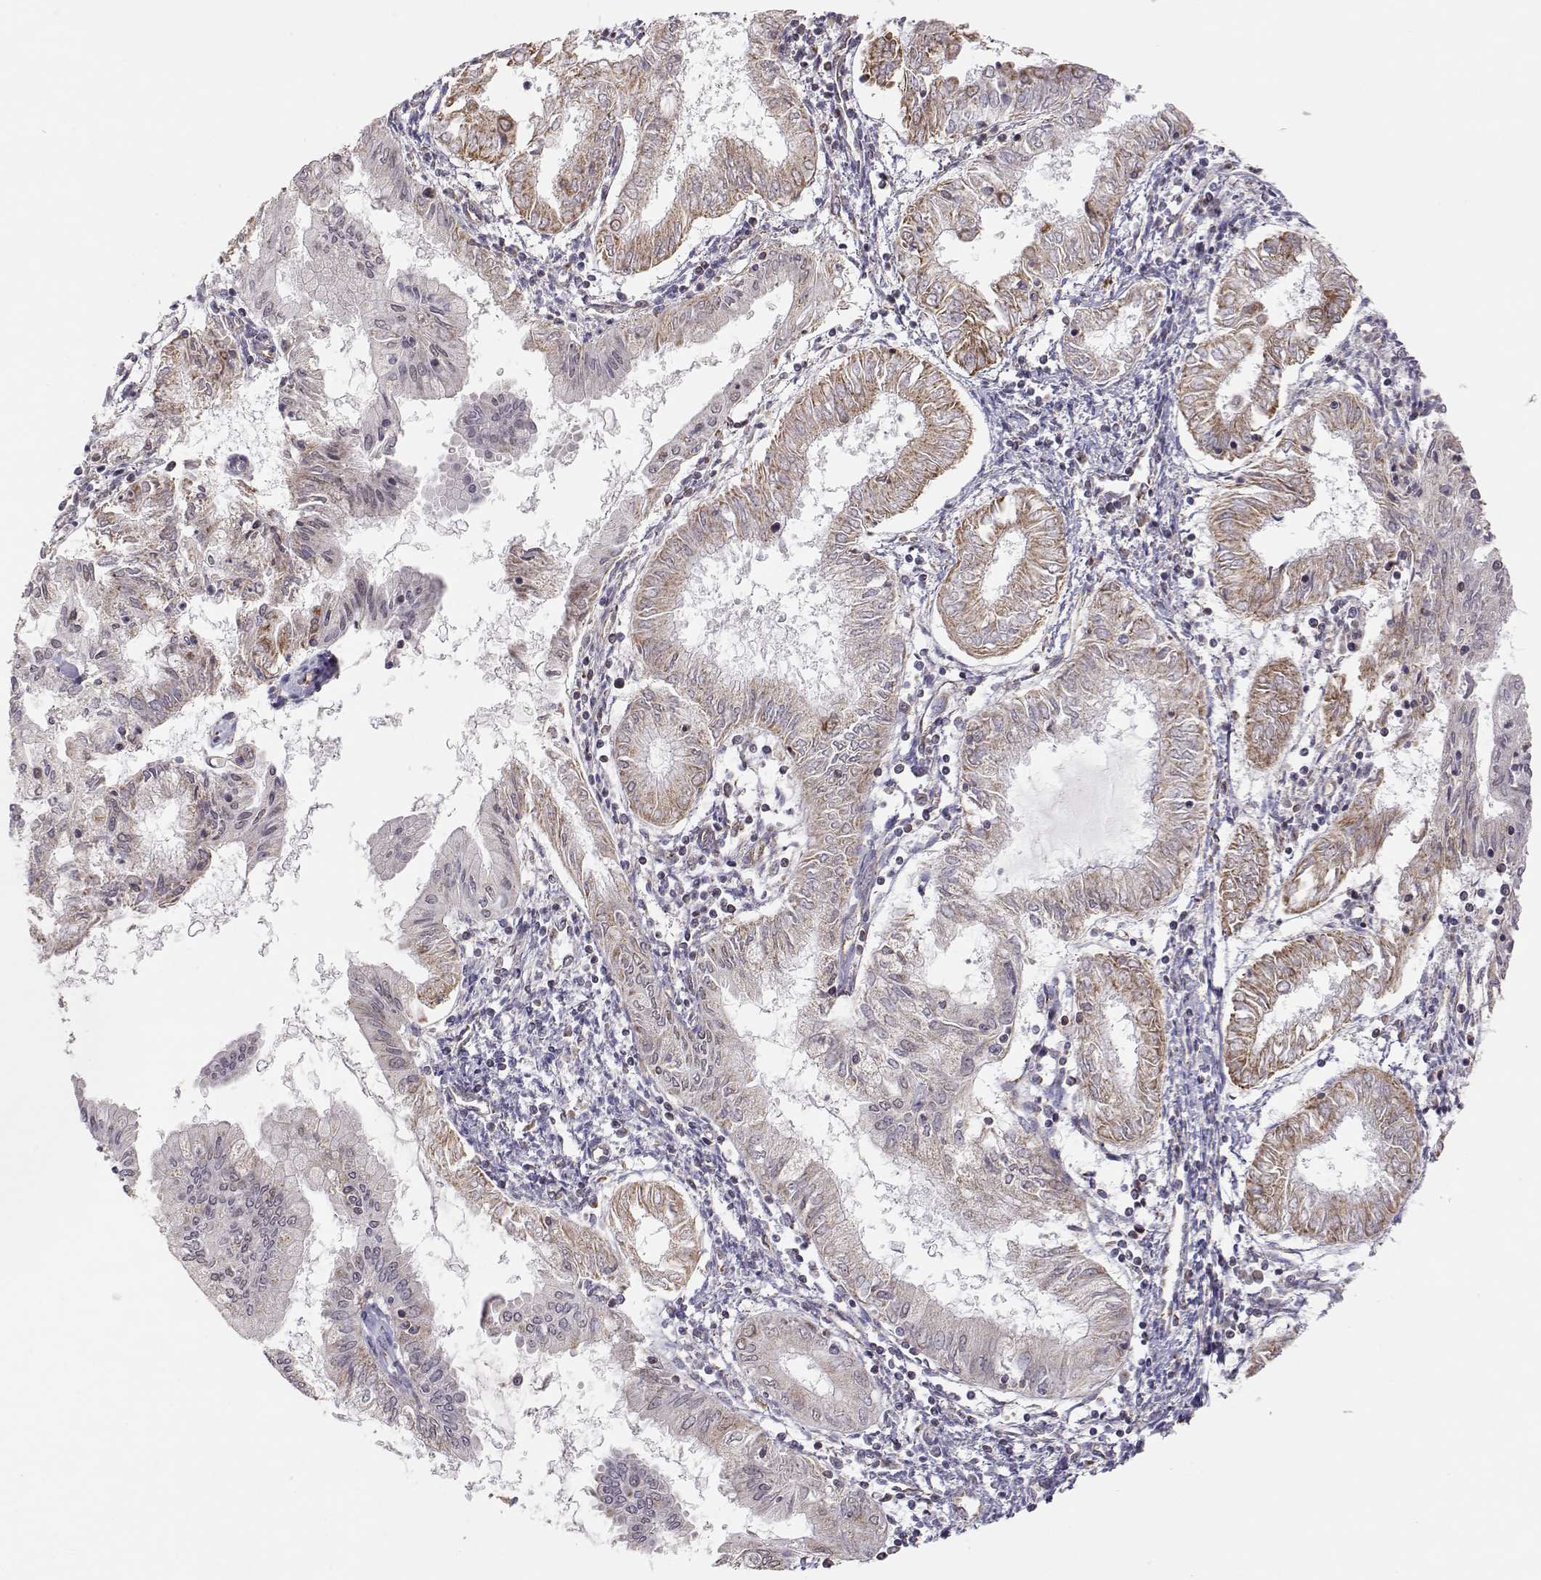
{"staining": {"intensity": "moderate", "quantity": ">75%", "location": "cytoplasmic/membranous"}, "tissue": "endometrial cancer", "cell_type": "Tumor cells", "image_type": "cancer", "snomed": [{"axis": "morphology", "description": "Adenocarcinoma, NOS"}, {"axis": "topography", "description": "Endometrium"}], "caption": "DAB (3,3'-diaminobenzidine) immunohistochemical staining of human endometrial adenocarcinoma displays moderate cytoplasmic/membranous protein positivity in approximately >75% of tumor cells. The staining was performed using DAB (3,3'-diaminobenzidine), with brown indicating positive protein expression. Nuclei are stained blue with hematoxylin.", "gene": "EXOG", "patient": {"sex": "female", "age": 68}}